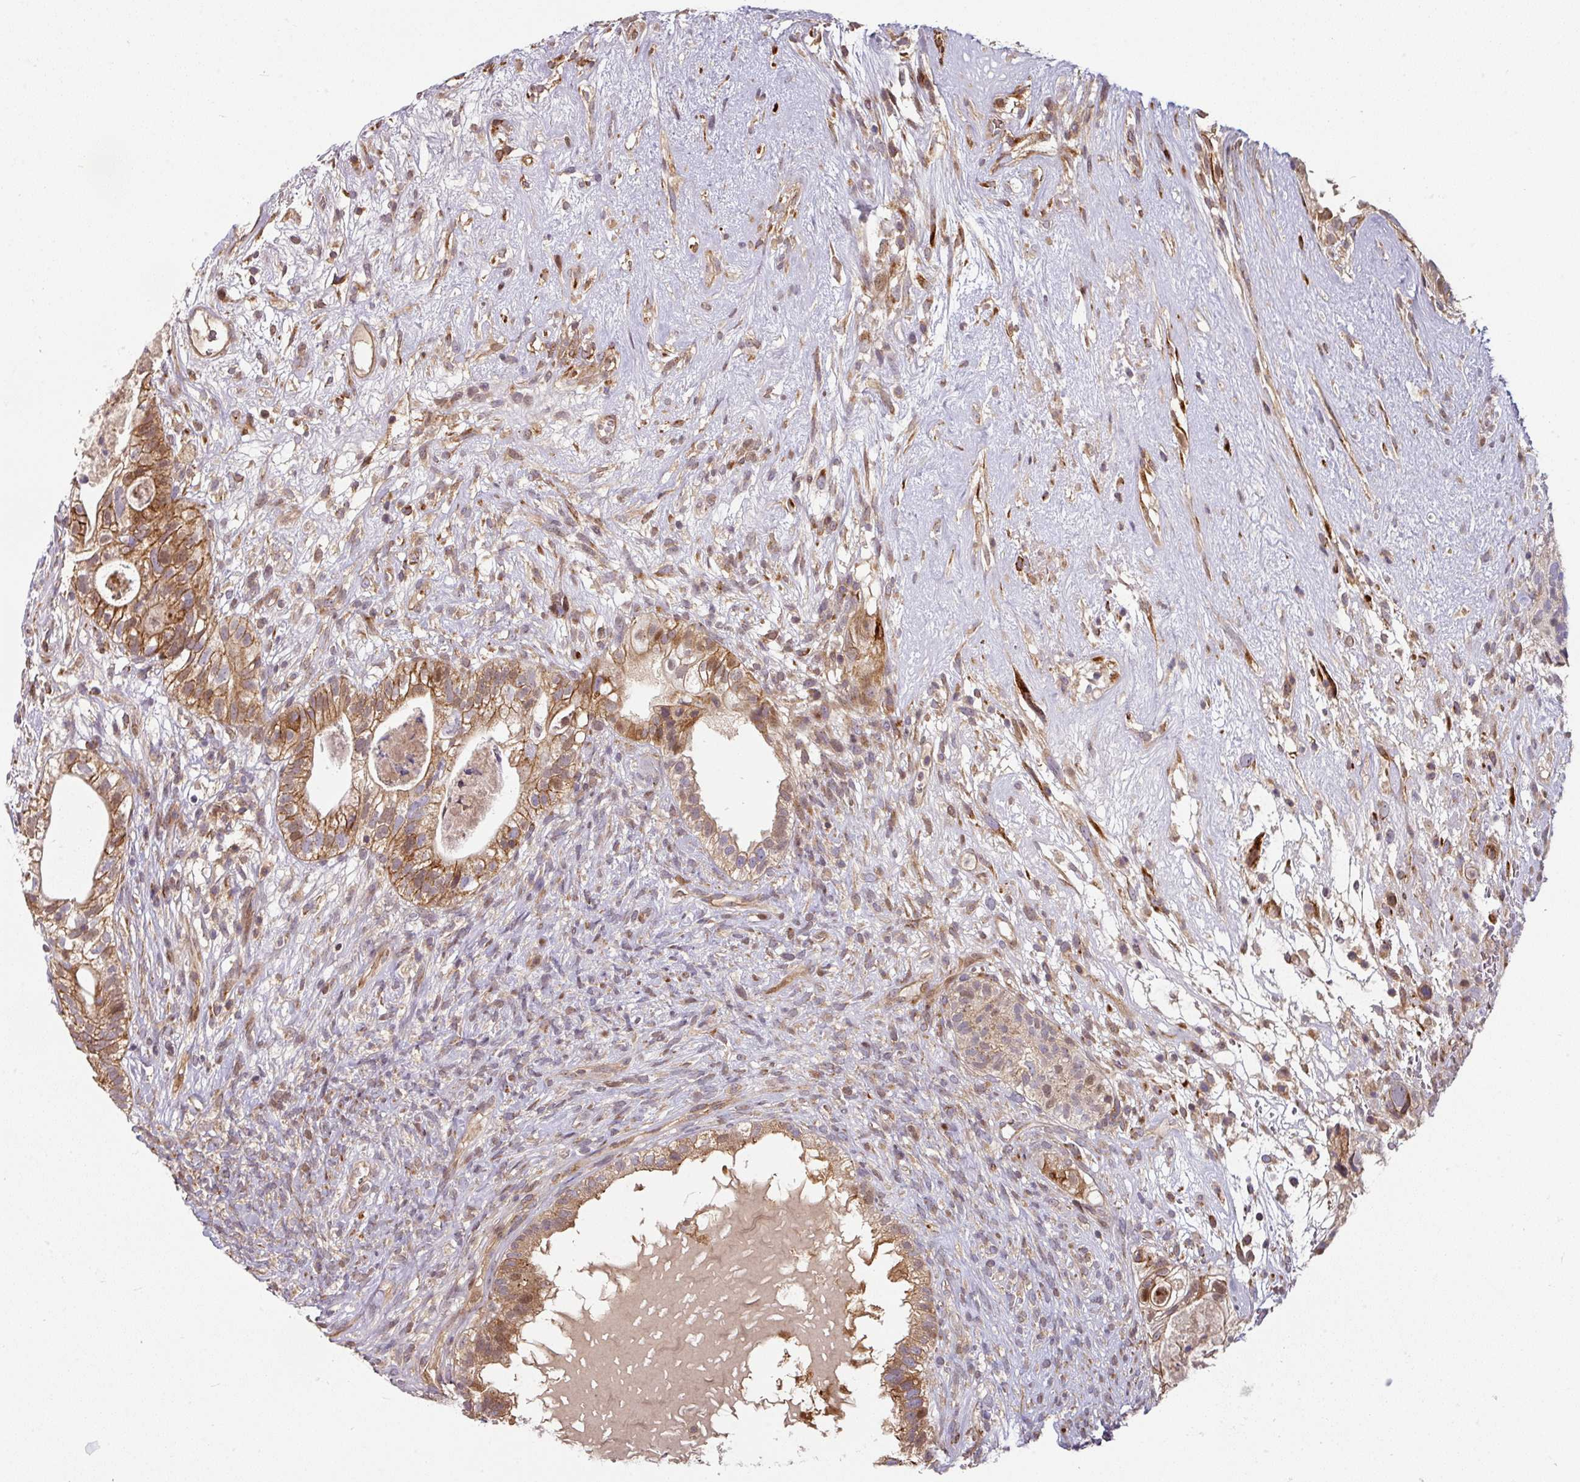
{"staining": {"intensity": "moderate", "quantity": ">75%", "location": "cytoplasmic/membranous"}, "tissue": "testis cancer", "cell_type": "Tumor cells", "image_type": "cancer", "snomed": [{"axis": "morphology", "description": "Seminoma, NOS"}, {"axis": "morphology", "description": "Carcinoma, Embryonal, NOS"}, {"axis": "topography", "description": "Testis"}], "caption": "Immunohistochemical staining of human embryonal carcinoma (testis) reveals moderate cytoplasmic/membranous protein positivity in about >75% of tumor cells.", "gene": "CASP2", "patient": {"sex": "male", "age": 41}}